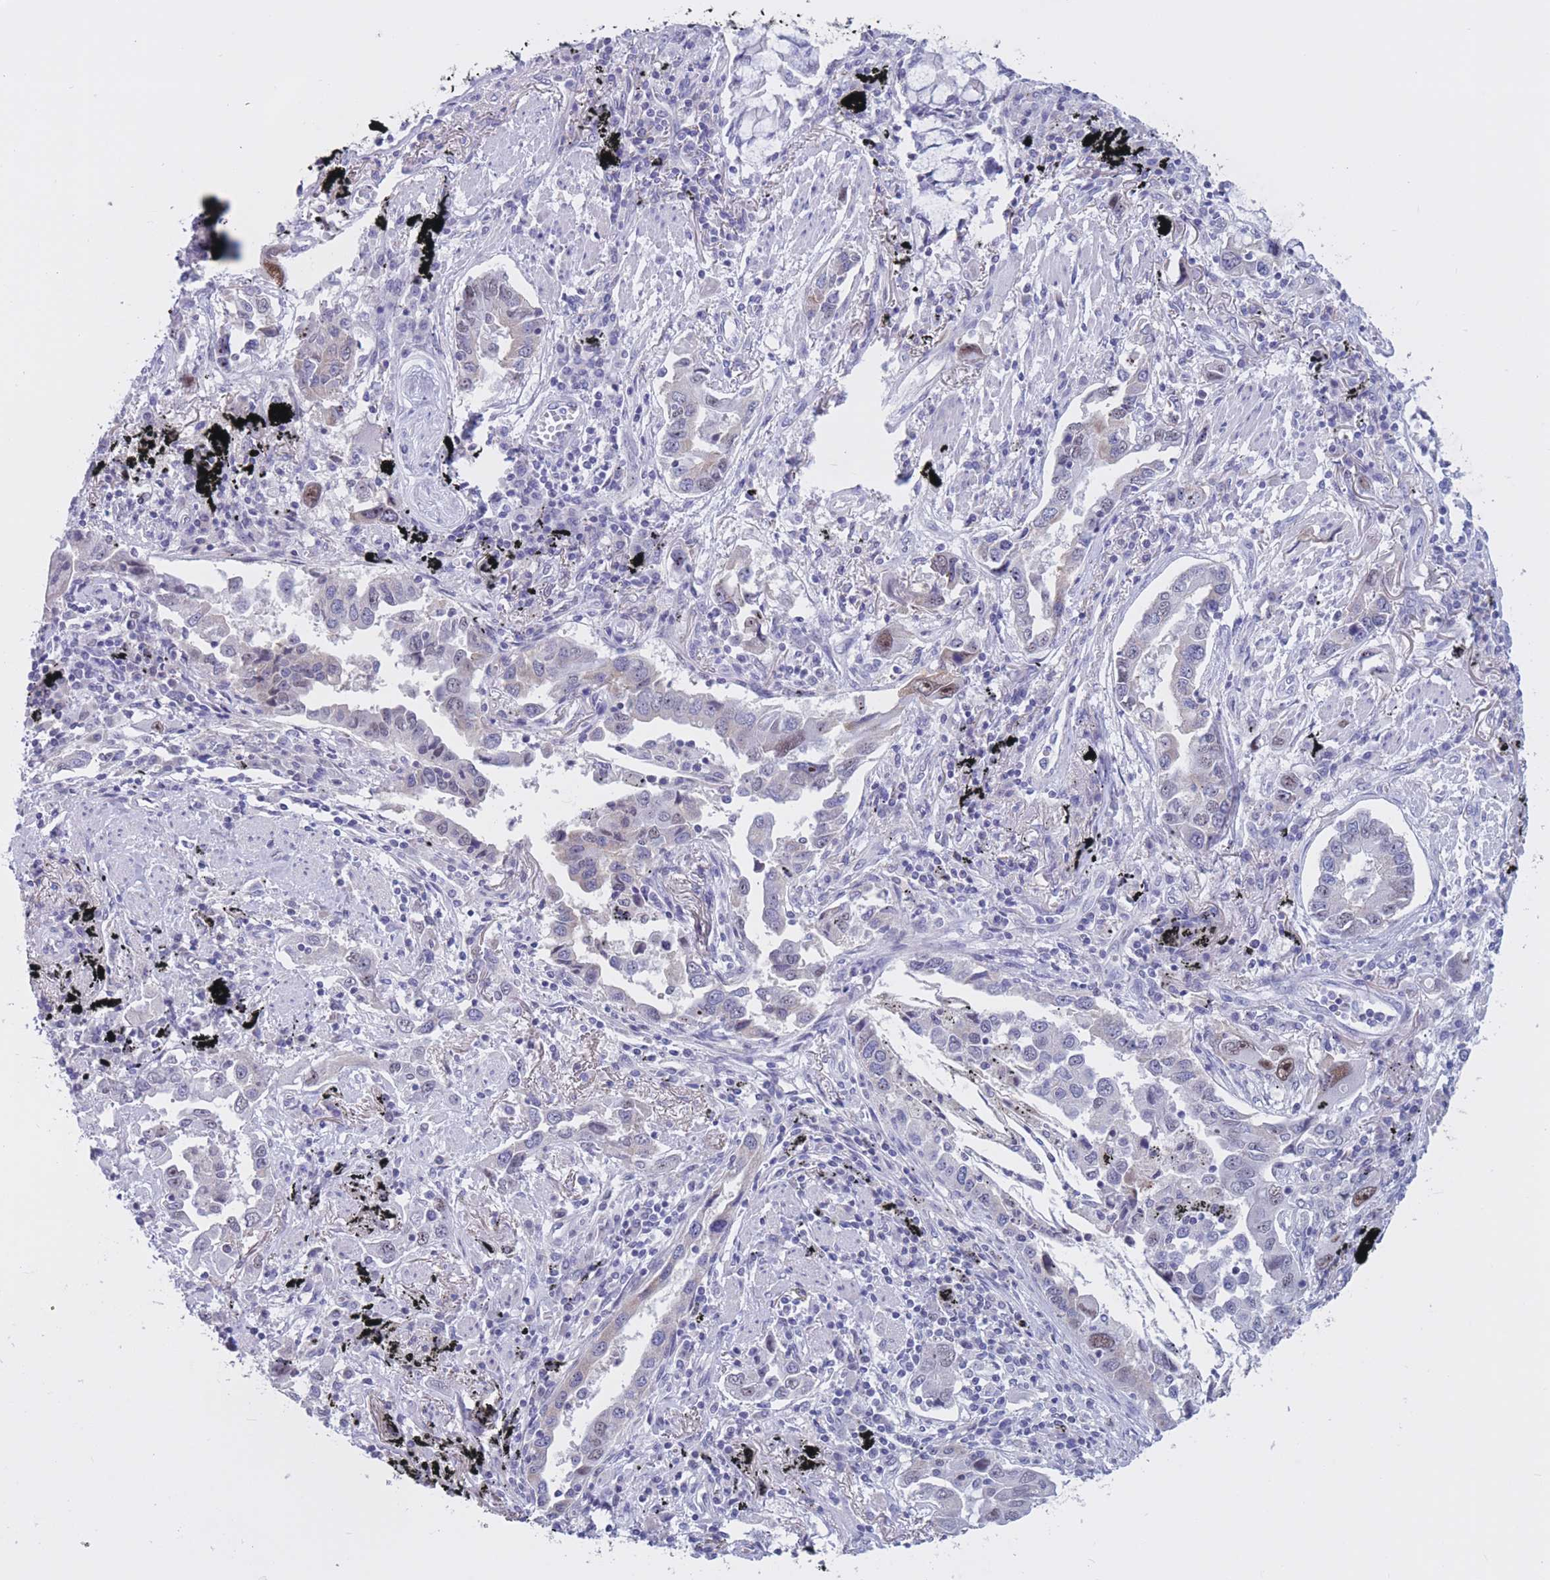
{"staining": {"intensity": "weak", "quantity": "<25%", "location": "nuclear"}, "tissue": "lung cancer", "cell_type": "Tumor cells", "image_type": "cancer", "snomed": [{"axis": "morphology", "description": "Adenocarcinoma, NOS"}, {"axis": "topography", "description": "Lung"}], "caption": "Protein analysis of lung cancer (adenocarcinoma) reveals no significant expression in tumor cells.", "gene": "BOP1", "patient": {"sex": "male", "age": 67}}